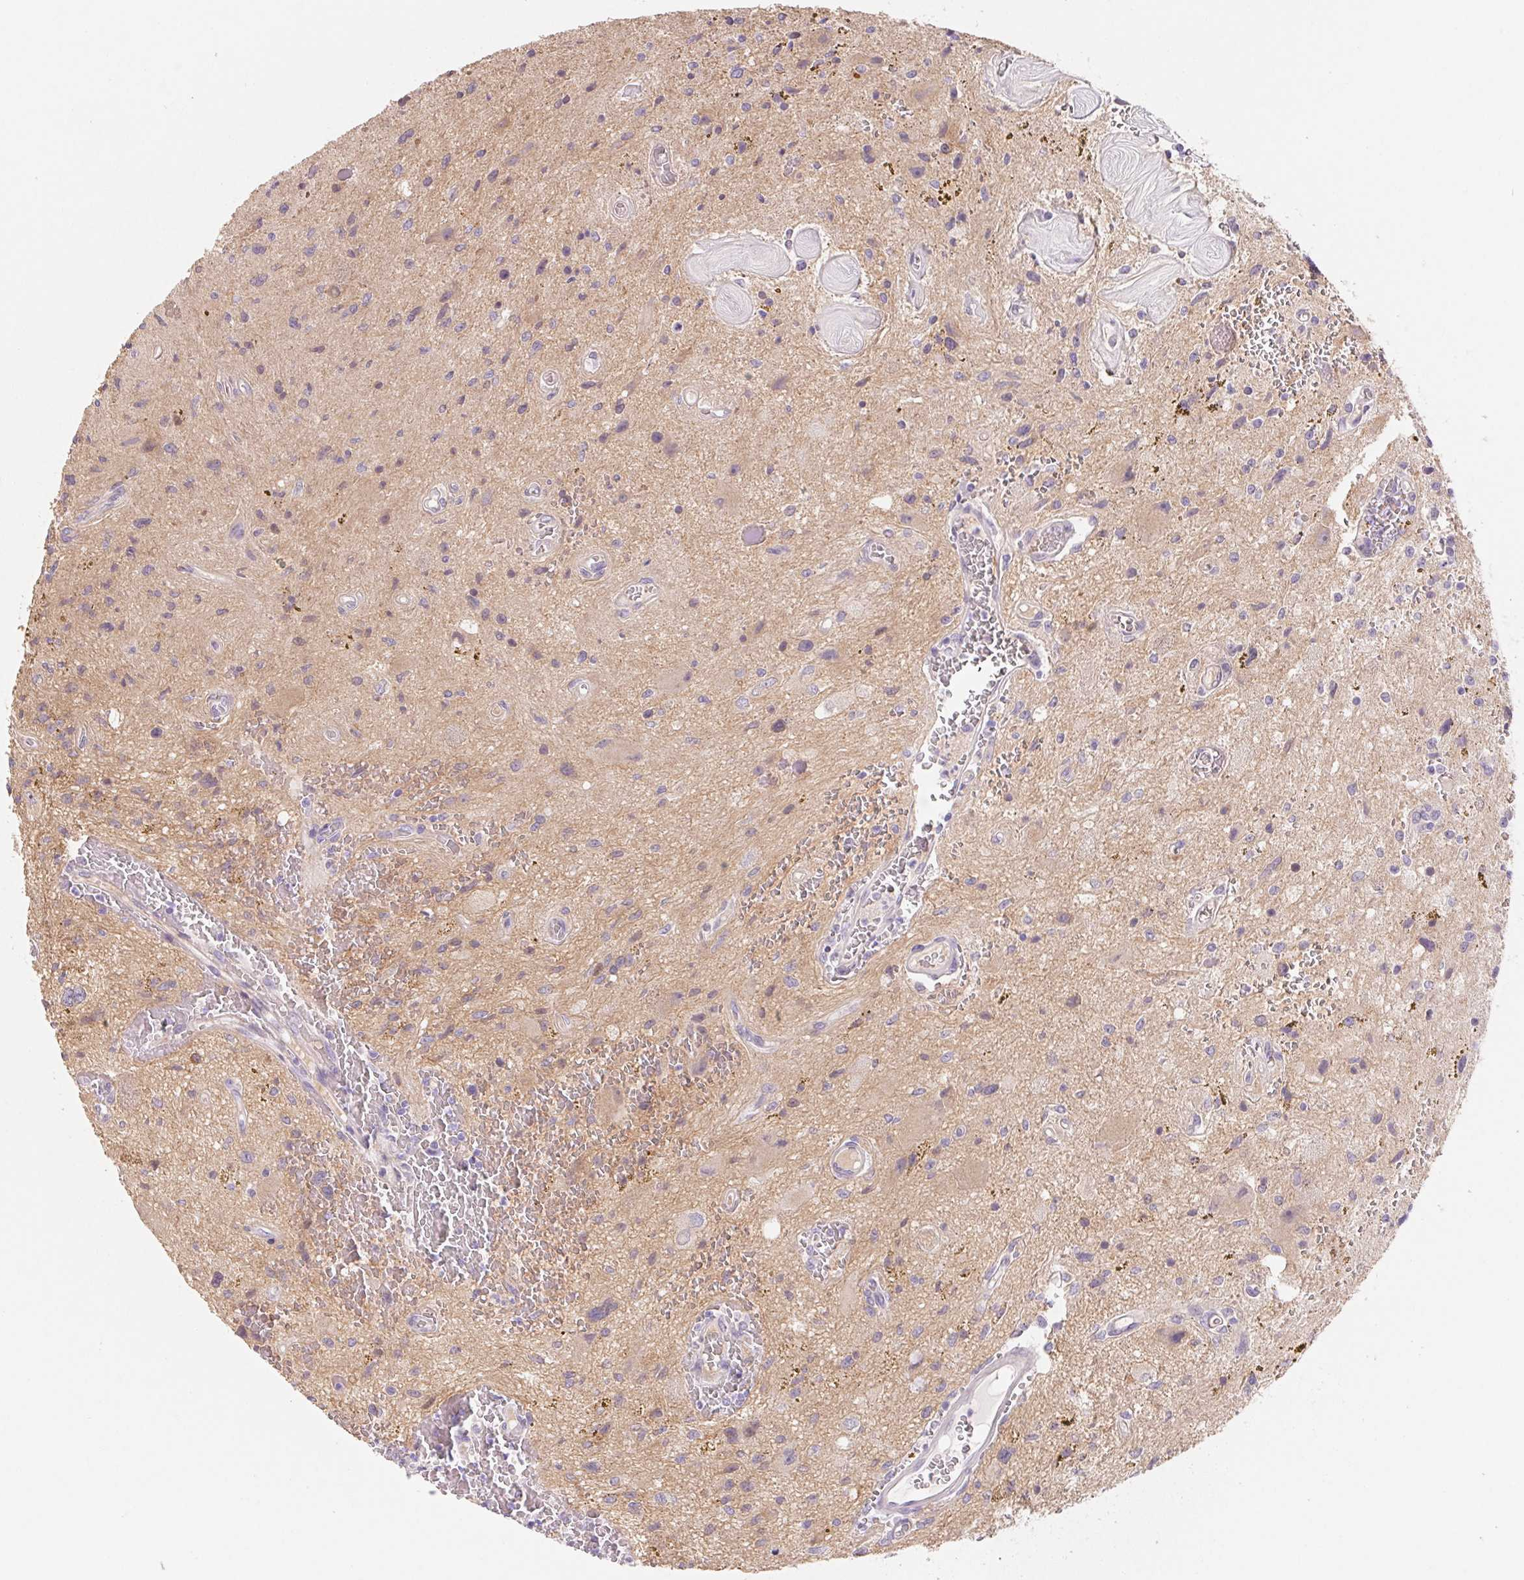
{"staining": {"intensity": "negative", "quantity": "none", "location": "none"}, "tissue": "glioma", "cell_type": "Tumor cells", "image_type": "cancer", "snomed": [{"axis": "morphology", "description": "Glioma, malignant, Low grade"}, {"axis": "topography", "description": "Cerebellum"}], "caption": "The micrograph demonstrates no significant expression in tumor cells of malignant glioma (low-grade).", "gene": "CTNND2", "patient": {"sex": "female", "age": 14}}